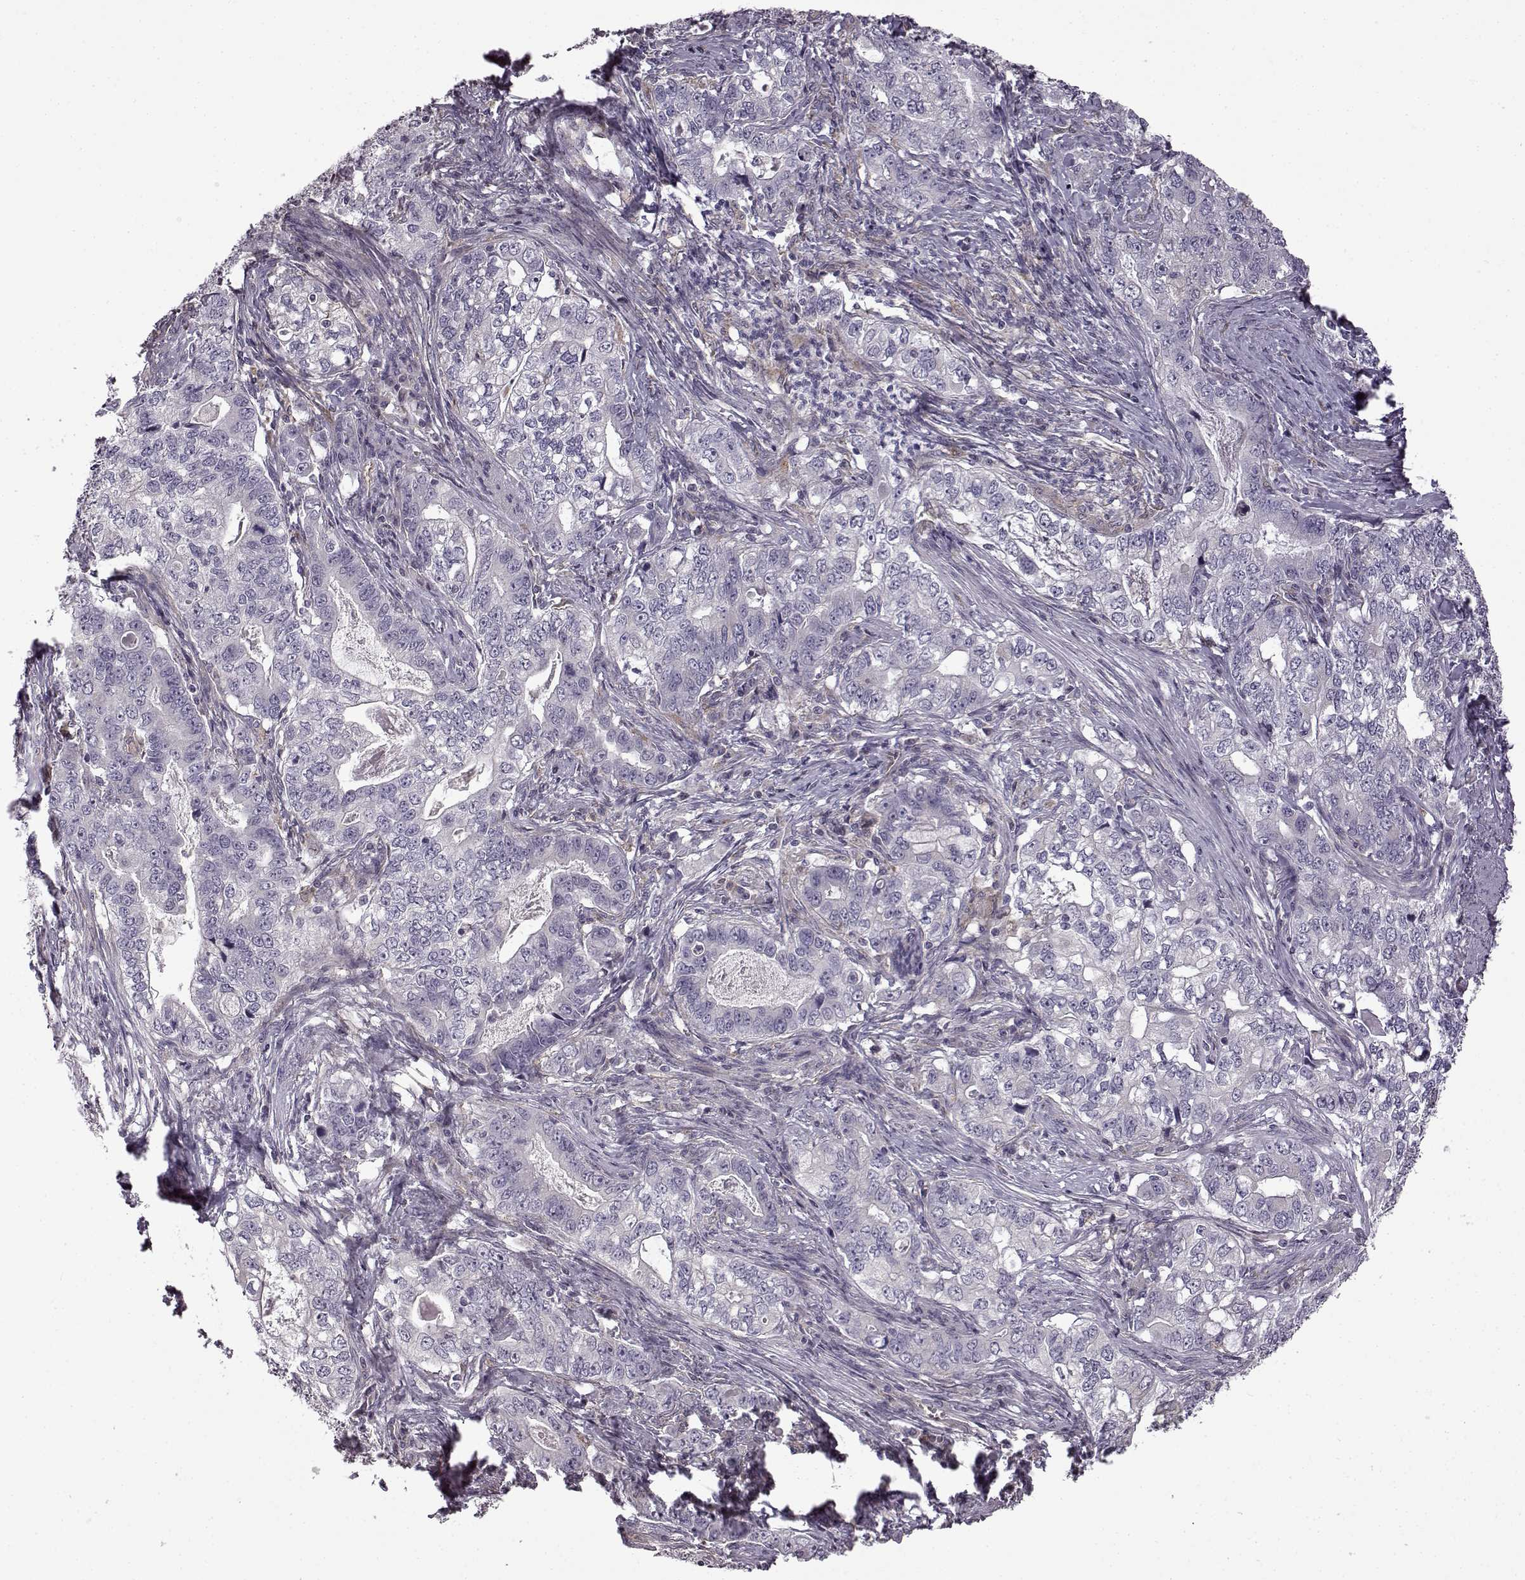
{"staining": {"intensity": "negative", "quantity": "none", "location": "none"}, "tissue": "stomach cancer", "cell_type": "Tumor cells", "image_type": "cancer", "snomed": [{"axis": "morphology", "description": "Adenocarcinoma, NOS"}, {"axis": "topography", "description": "Stomach, lower"}], "caption": "Micrograph shows no significant protein positivity in tumor cells of stomach cancer (adenocarcinoma). (DAB immunohistochemistry visualized using brightfield microscopy, high magnification).", "gene": "B3GNT6", "patient": {"sex": "female", "age": 72}}